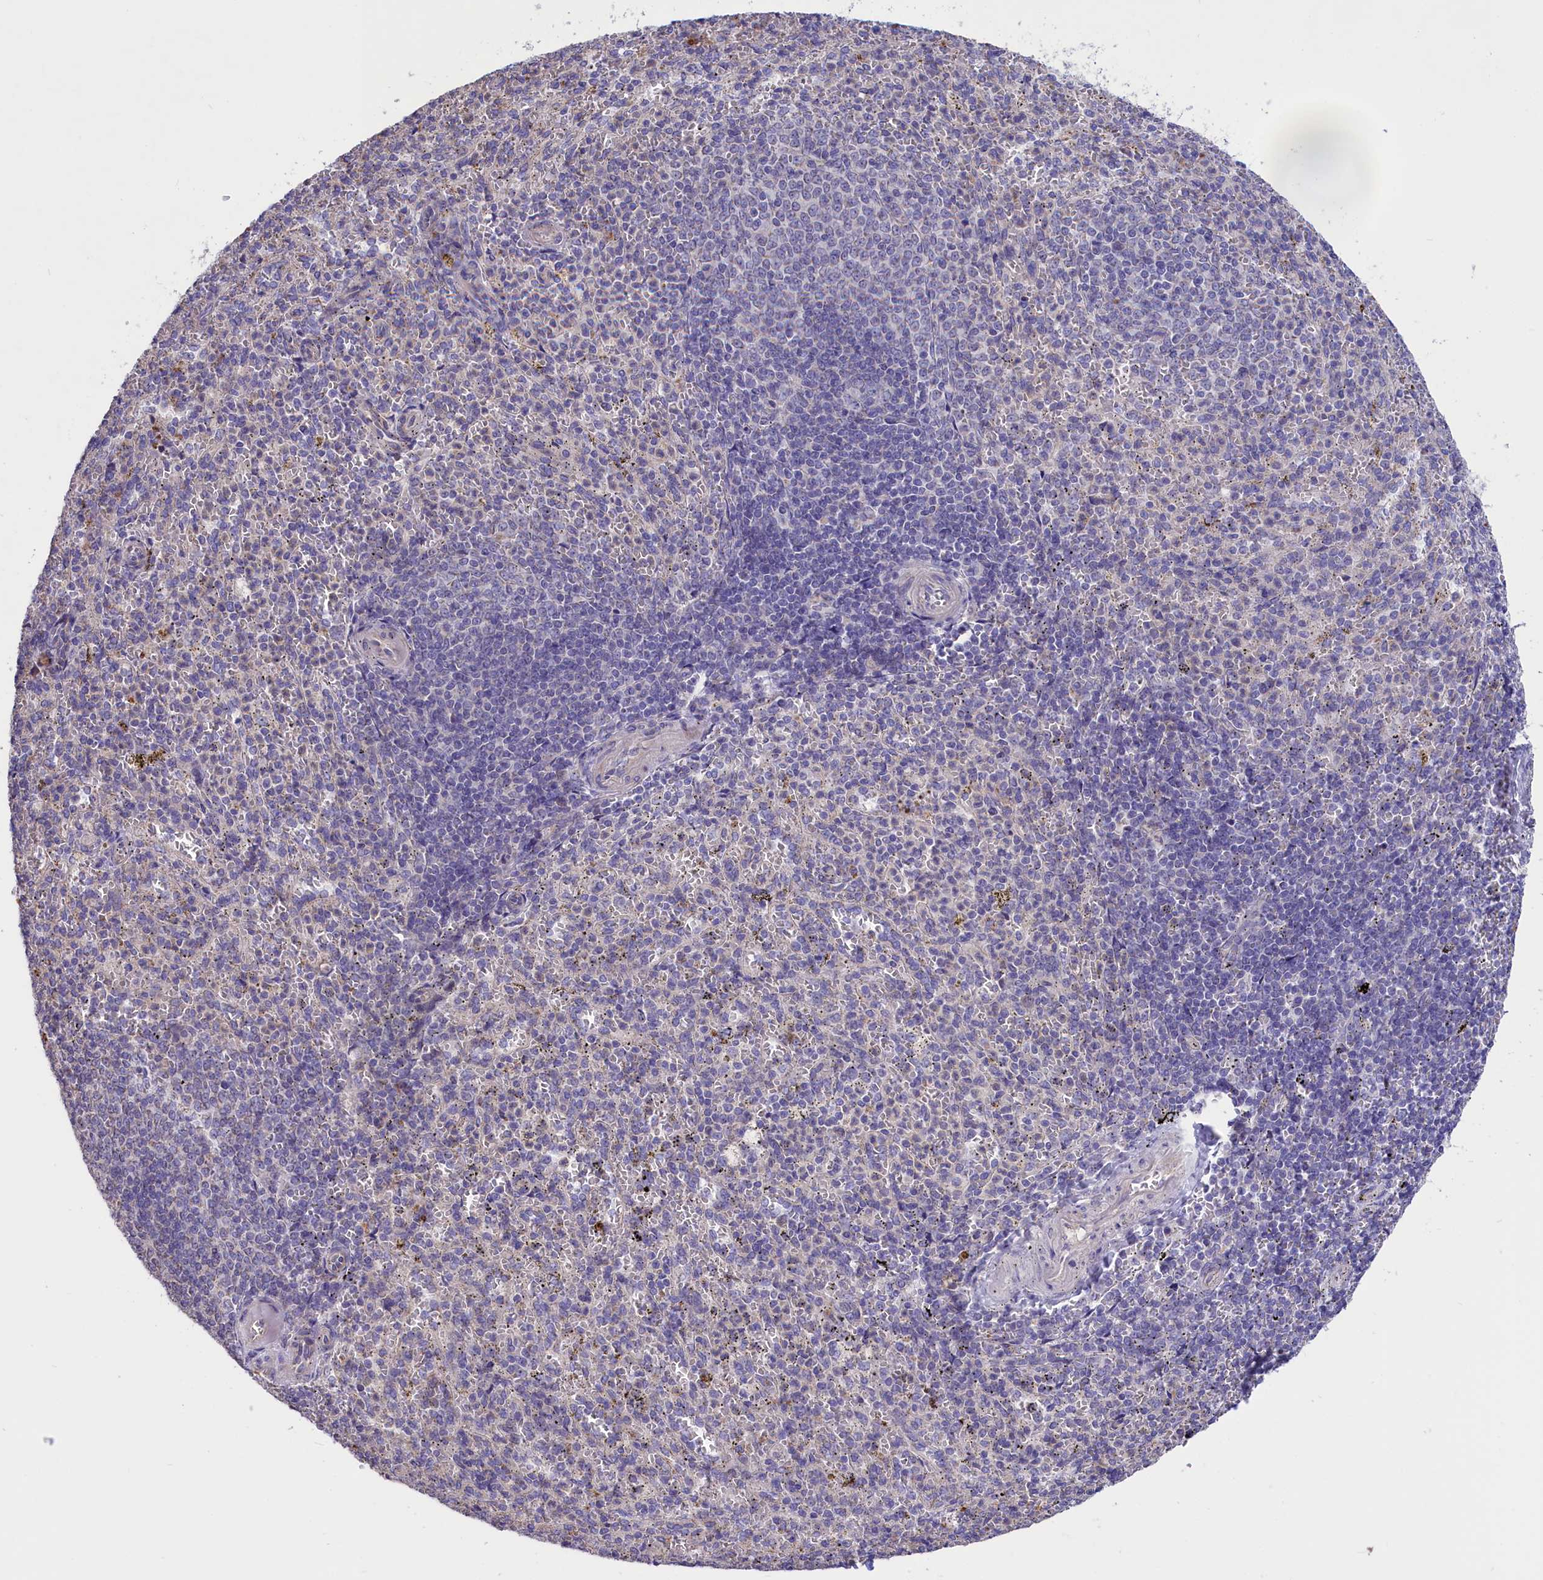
{"staining": {"intensity": "negative", "quantity": "none", "location": "none"}, "tissue": "spleen", "cell_type": "Cells in red pulp", "image_type": "normal", "snomed": [{"axis": "morphology", "description": "Normal tissue, NOS"}, {"axis": "topography", "description": "Spleen"}], "caption": "High magnification brightfield microscopy of normal spleen stained with DAB (brown) and counterstained with hematoxylin (blue): cells in red pulp show no significant staining.", "gene": "CYP2U1", "patient": {"sex": "female", "age": 21}}